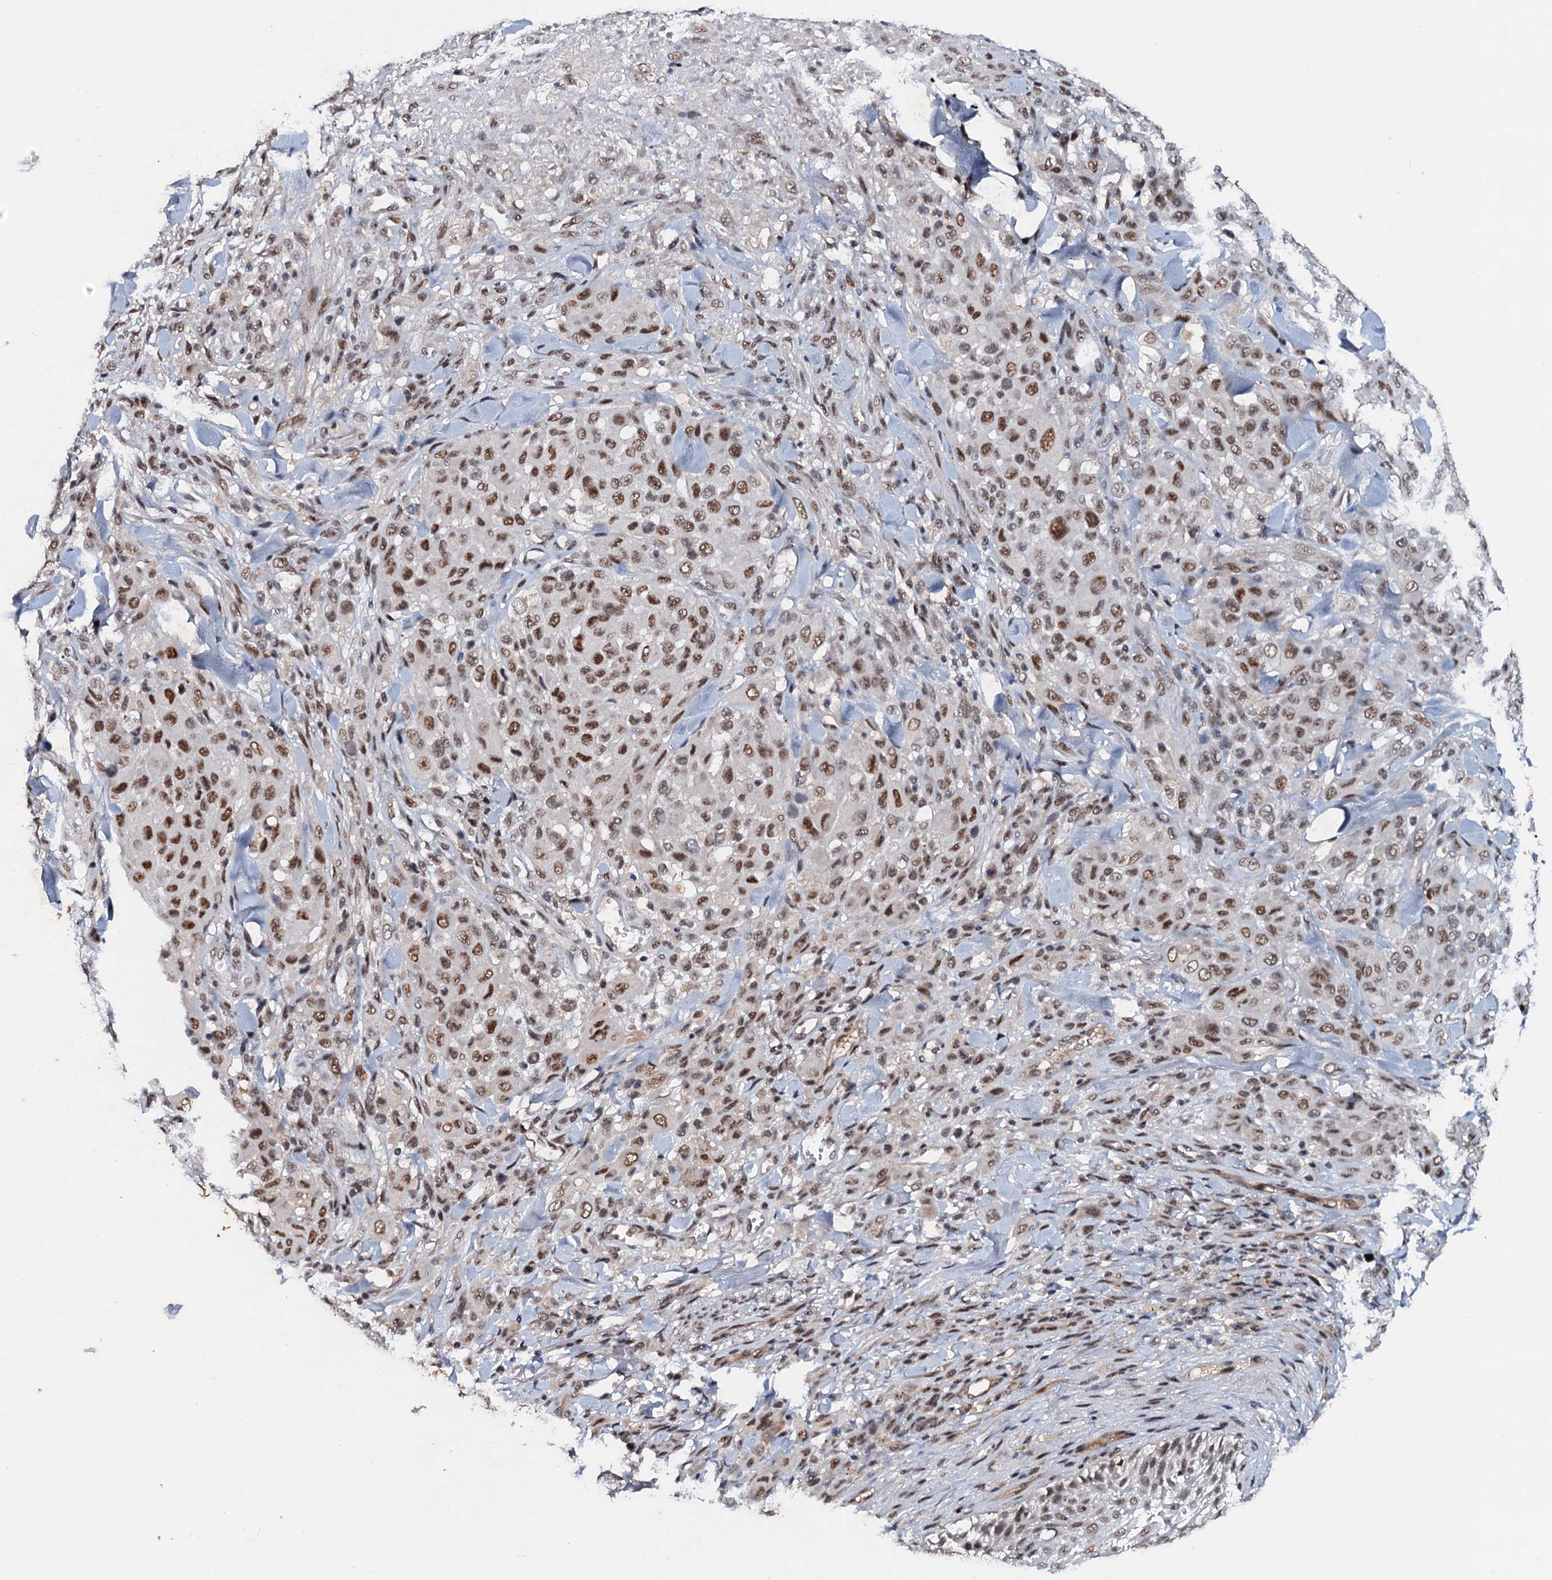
{"staining": {"intensity": "moderate", "quantity": ">75%", "location": "nuclear"}, "tissue": "melanoma", "cell_type": "Tumor cells", "image_type": "cancer", "snomed": [{"axis": "morphology", "description": "Malignant melanoma, Metastatic site"}, {"axis": "topography", "description": "Skin"}], "caption": "A histopathology image of melanoma stained for a protein demonstrates moderate nuclear brown staining in tumor cells.", "gene": "CSTF3", "patient": {"sex": "female", "age": 81}}